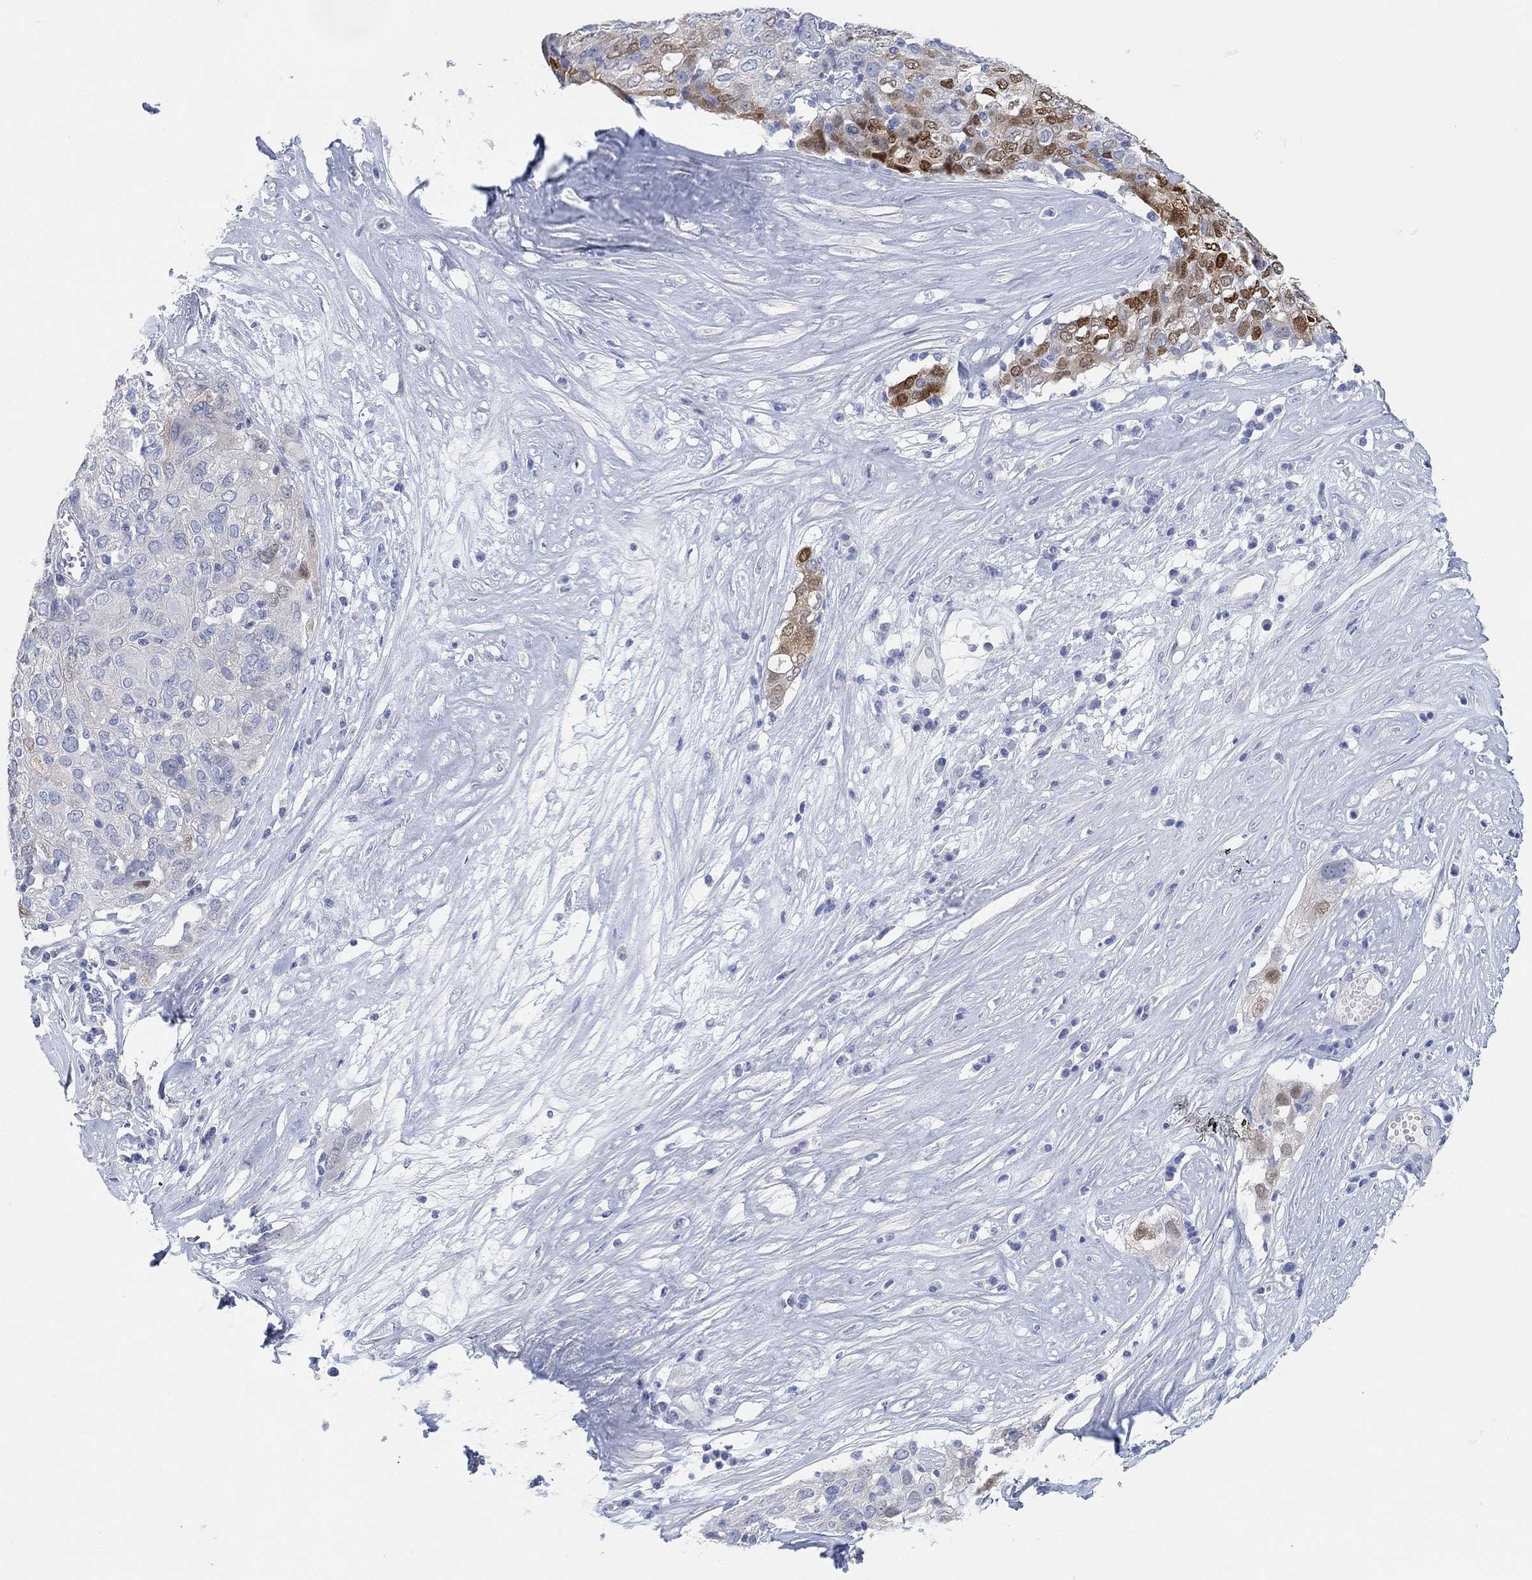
{"staining": {"intensity": "moderate", "quantity": "<25%", "location": "cytoplasmic/membranous"}, "tissue": "ovarian cancer", "cell_type": "Tumor cells", "image_type": "cancer", "snomed": [{"axis": "morphology", "description": "Carcinoma, endometroid"}, {"axis": "topography", "description": "Ovary"}], "caption": "About <25% of tumor cells in ovarian cancer (endometroid carcinoma) display moderate cytoplasmic/membranous protein staining as visualized by brown immunohistochemical staining.", "gene": "VAT1L", "patient": {"sex": "female", "age": 50}}